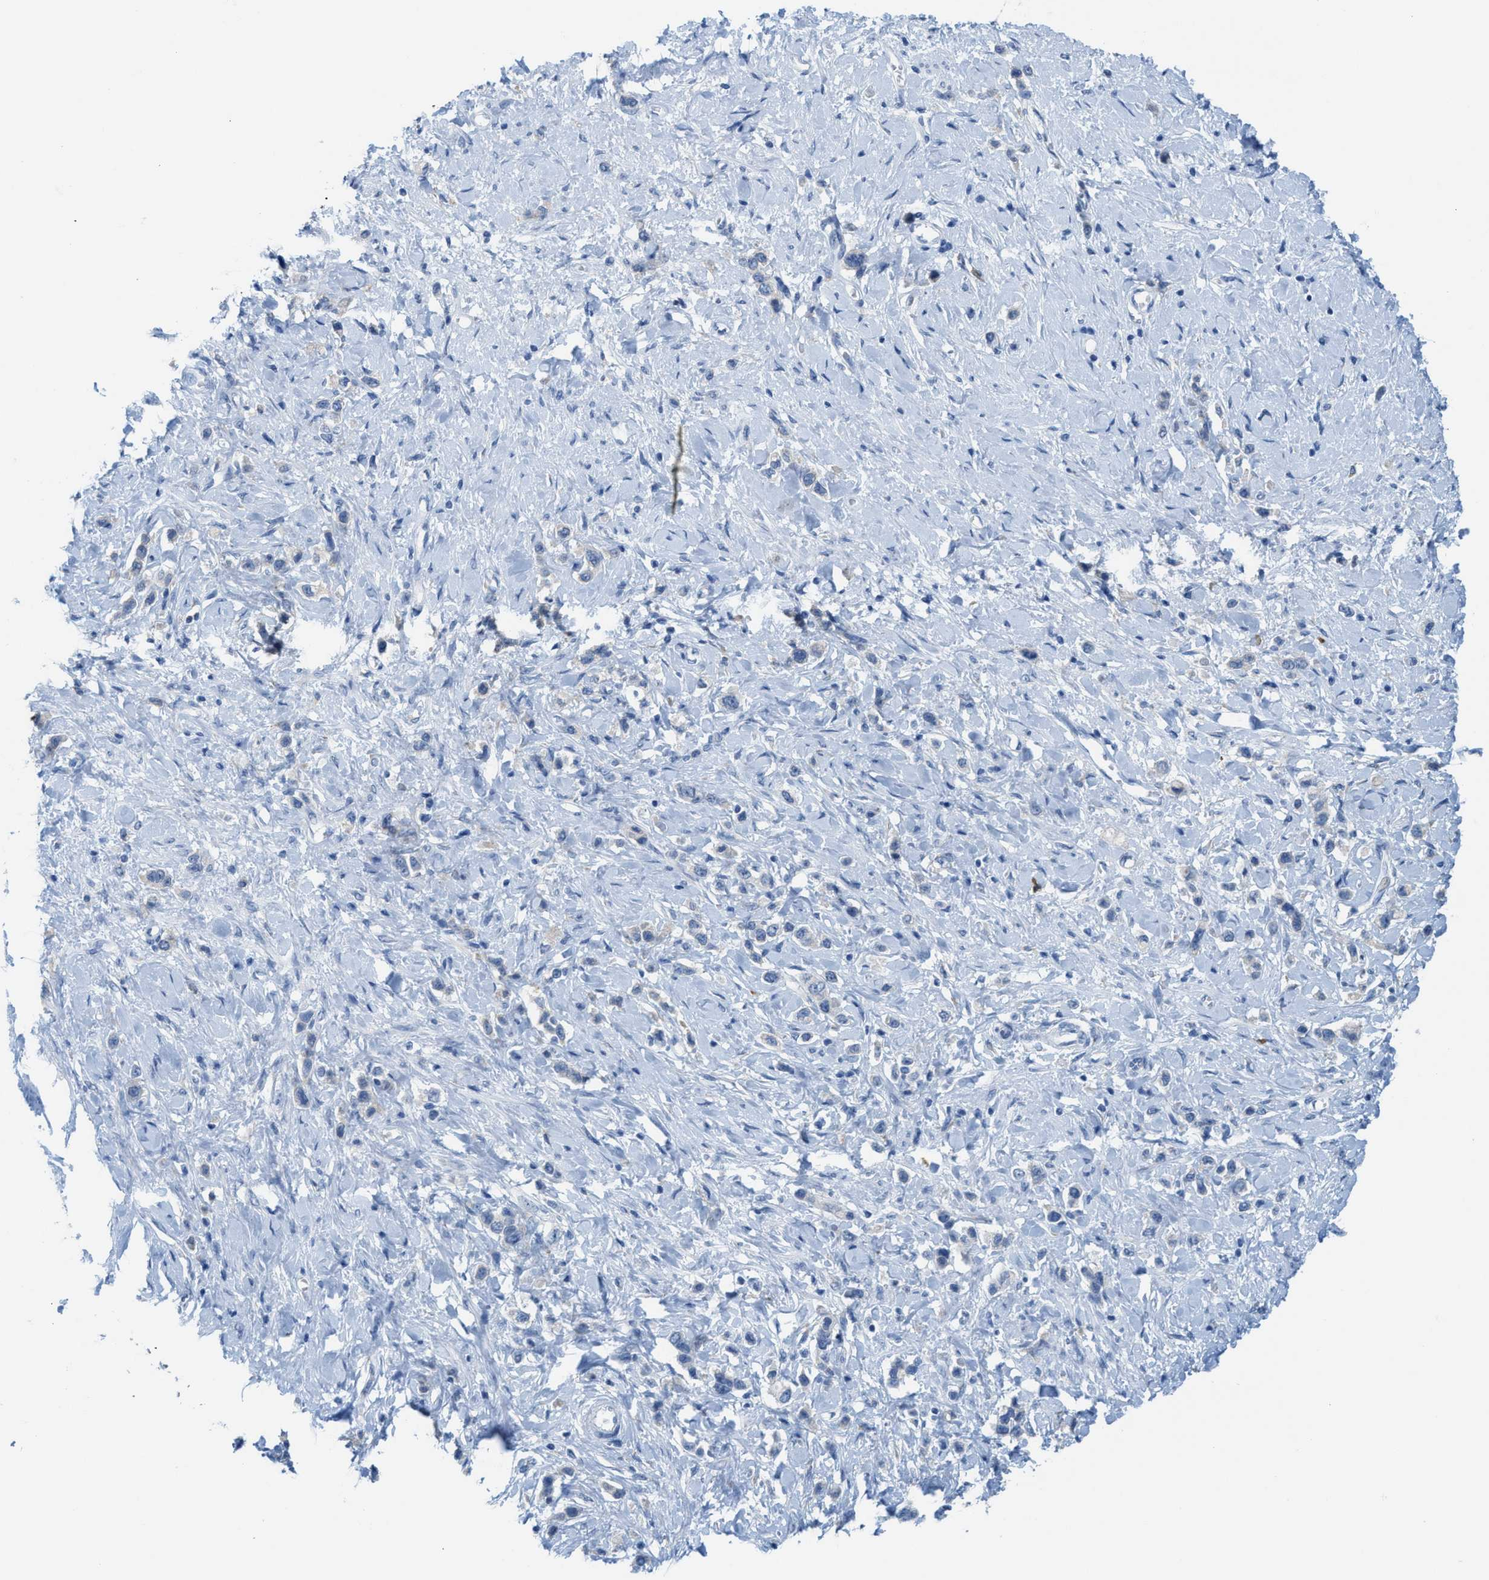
{"staining": {"intensity": "negative", "quantity": "none", "location": "none"}, "tissue": "stomach cancer", "cell_type": "Tumor cells", "image_type": "cancer", "snomed": [{"axis": "morphology", "description": "Adenocarcinoma, NOS"}, {"axis": "topography", "description": "Stomach"}], "caption": "There is no significant staining in tumor cells of stomach adenocarcinoma.", "gene": "KIFC3", "patient": {"sex": "female", "age": 65}}